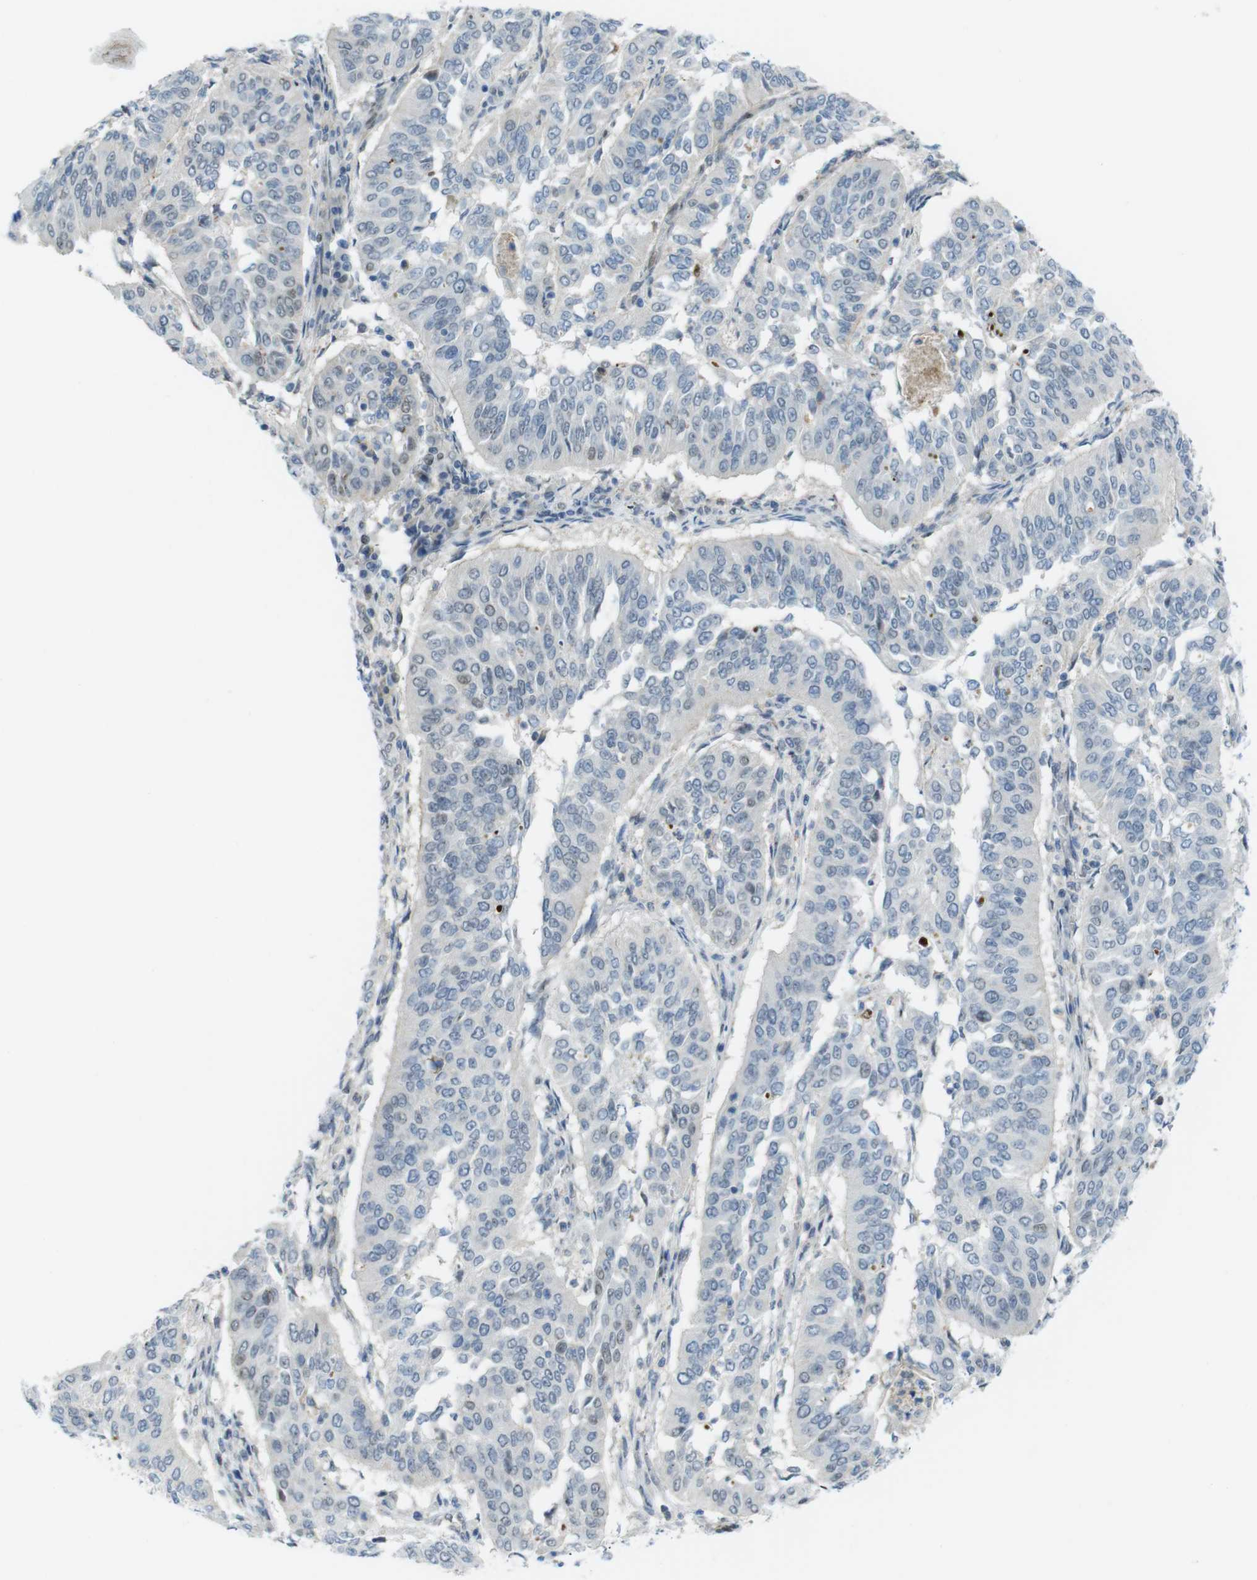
{"staining": {"intensity": "moderate", "quantity": "<25%", "location": "nuclear"}, "tissue": "cervical cancer", "cell_type": "Tumor cells", "image_type": "cancer", "snomed": [{"axis": "morphology", "description": "Normal tissue, NOS"}, {"axis": "morphology", "description": "Squamous cell carcinoma, NOS"}, {"axis": "topography", "description": "Cervix"}], "caption": "A photomicrograph of human cervical squamous cell carcinoma stained for a protein exhibits moderate nuclear brown staining in tumor cells.", "gene": "UBB", "patient": {"sex": "female", "age": 39}}